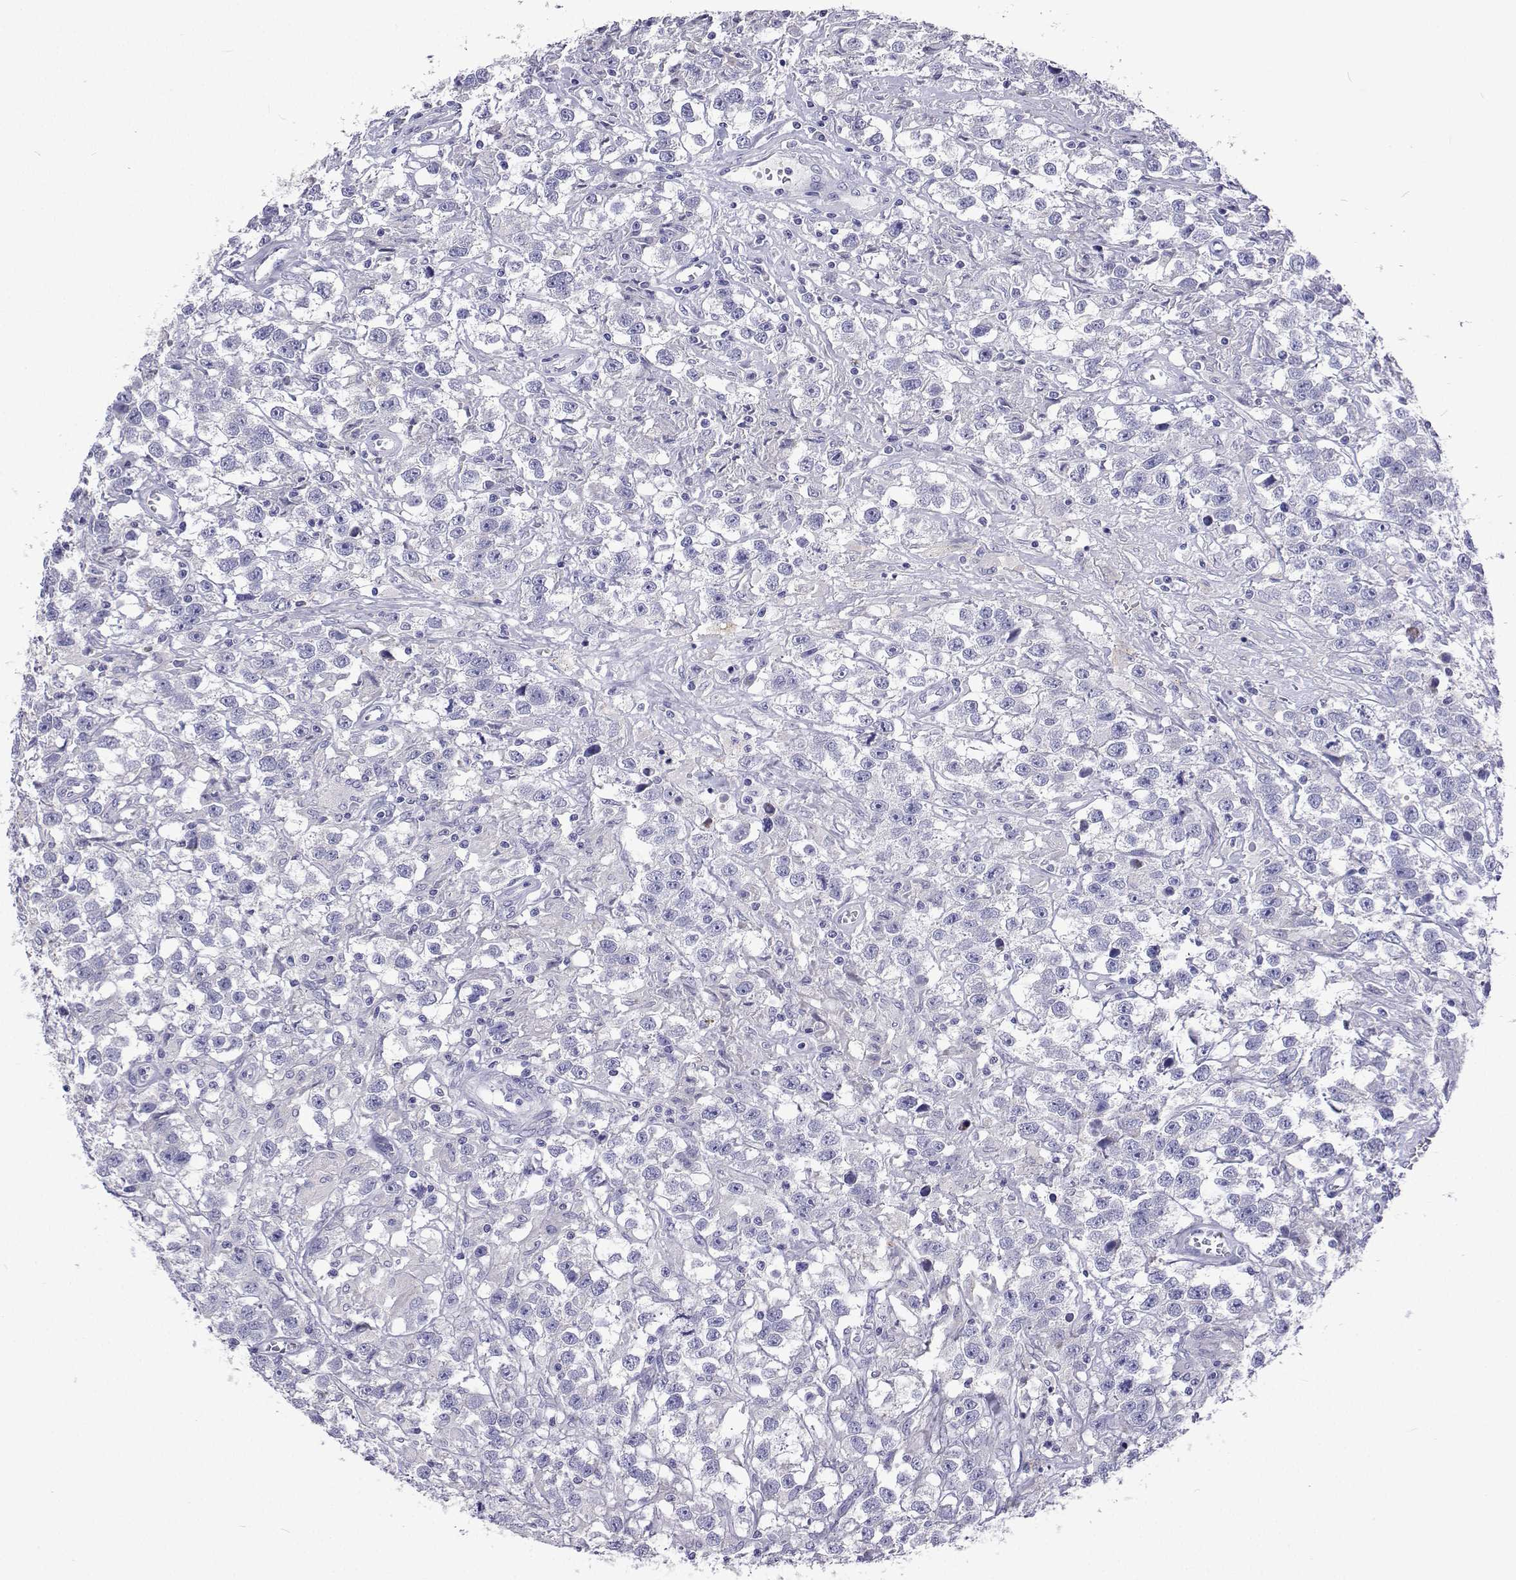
{"staining": {"intensity": "negative", "quantity": "none", "location": "none"}, "tissue": "testis cancer", "cell_type": "Tumor cells", "image_type": "cancer", "snomed": [{"axis": "morphology", "description": "Seminoma, NOS"}, {"axis": "topography", "description": "Testis"}], "caption": "Protein analysis of testis cancer (seminoma) displays no significant positivity in tumor cells.", "gene": "UMODL1", "patient": {"sex": "male", "age": 43}}